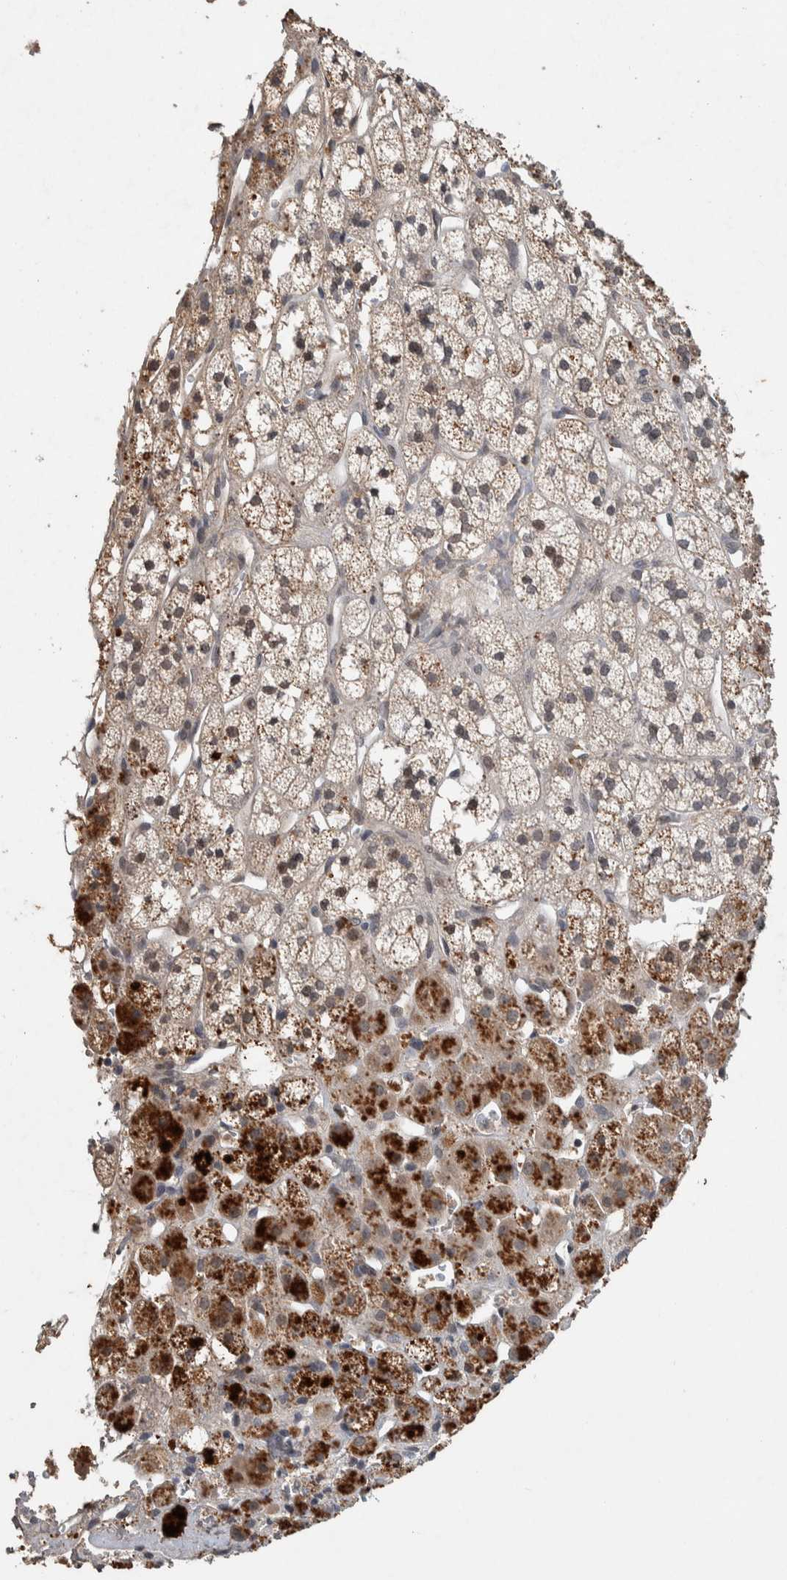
{"staining": {"intensity": "strong", "quantity": "25%-75%", "location": "cytoplasmic/membranous"}, "tissue": "adrenal gland", "cell_type": "Glandular cells", "image_type": "normal", "snomed": [{"axis": "morphology", "description": "Normal tissue, NOS"}, {"axis": "topography", "description": "Adrenal gland"}], "caption": "Immunohistochemistry staining of normal adrenal gland, which demonstrates high levels of strong cytoplasmic/membranous positivity in approximately 25%-75% of glandular cells indicating strong cytoplasmic/membranous protein staining. The staining was performed using DAB (3,3'-diaminobenzidine) (brown) for protein detection and nuclei were counterstained in hematoxylin (blue).", "gene": "CHRM3", "patient": {"sex": "male", "age": 56}}